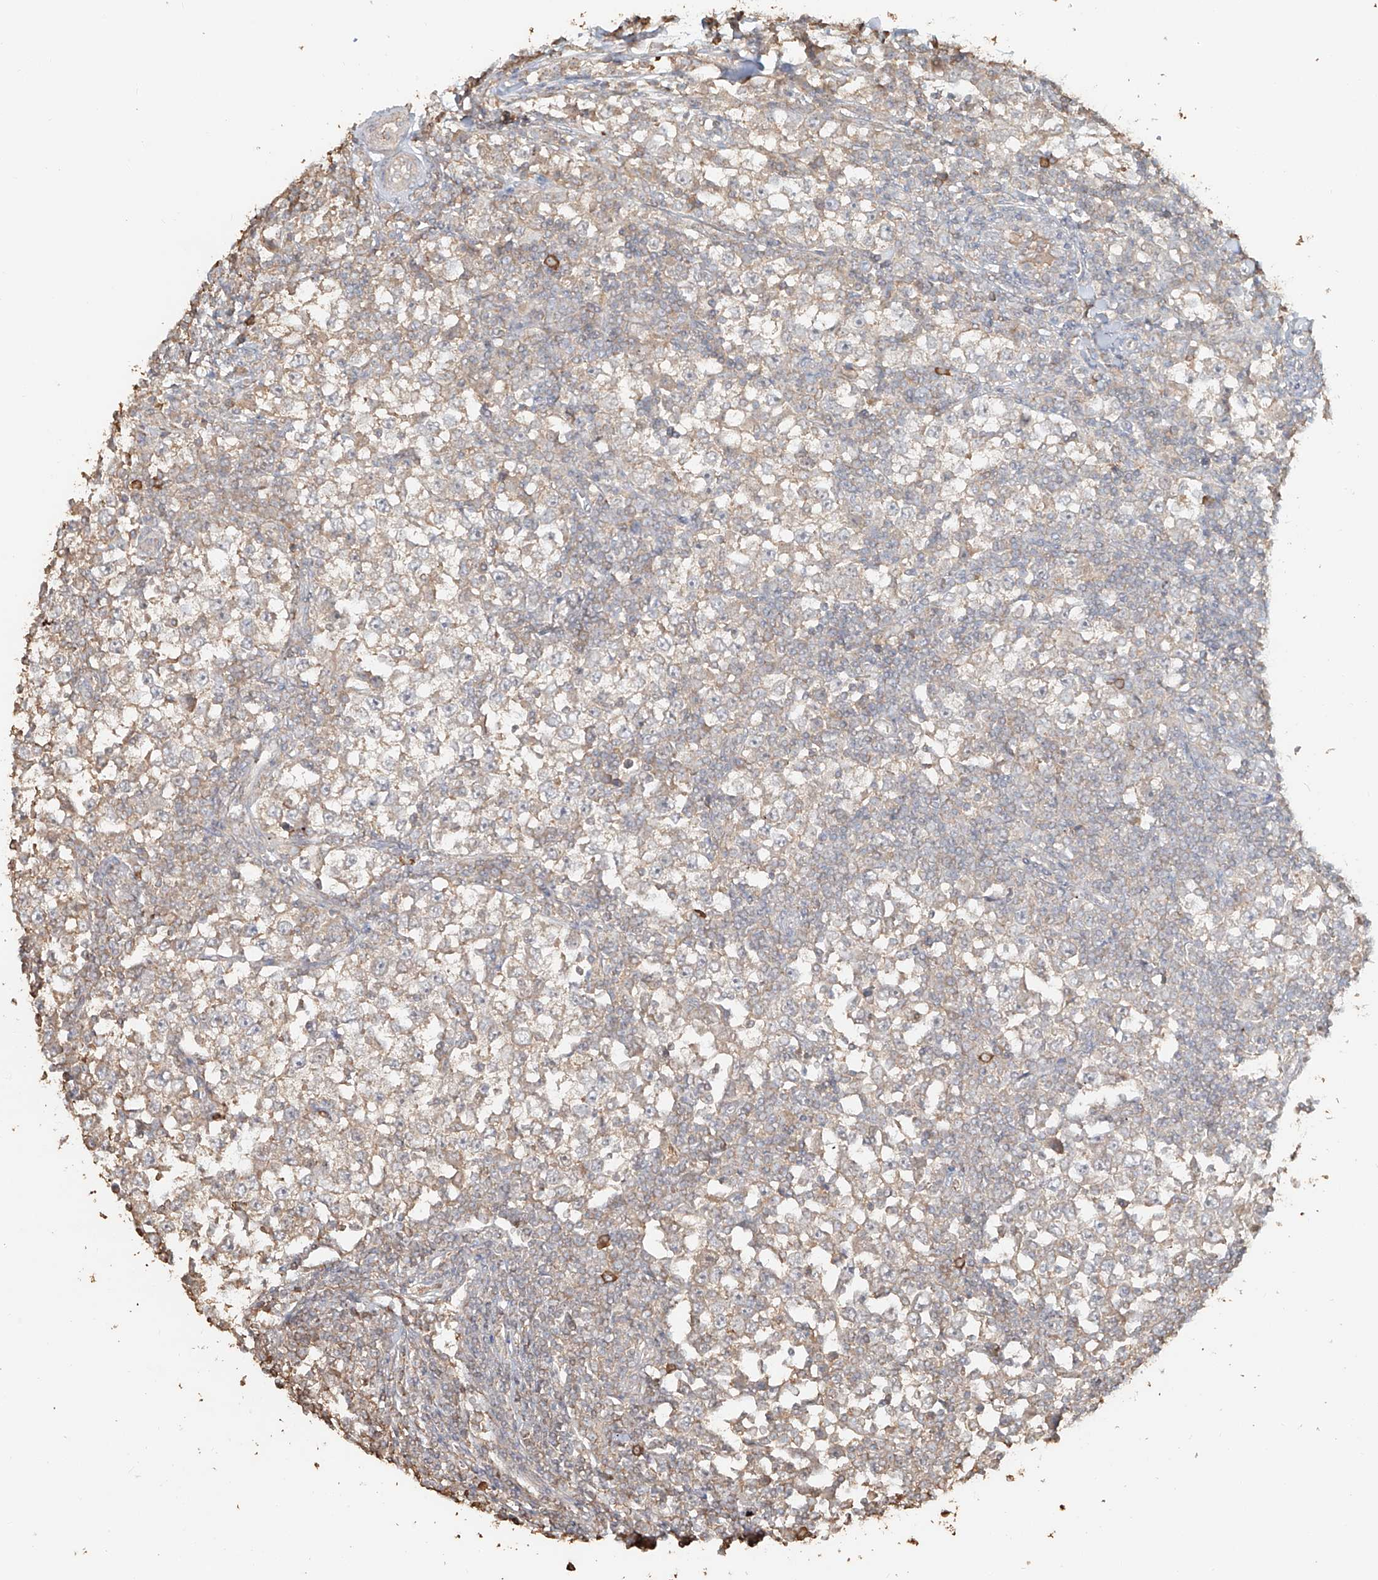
{"staining": {"intensity": "moderate", "quantity": "<25%", "location": "cytoplasmic/membranous"}, "tissue": "testis cancer", "cell_type": "Tumor cells", "image_type": "cancer", "snomed": [{"axis": "morphology", "description": "Seminoma, NOS"}, {"axis": "topography", "description": "Testis"}], "caption": "There is low levels of moderate cytoplasmic/membranous positivity in tumor cells of seminoma (testis), as demonstrated by immunohistochemical staining (brown color).", "gene": "NPHS1", "patient": {"sex": "male", "age": 65}}